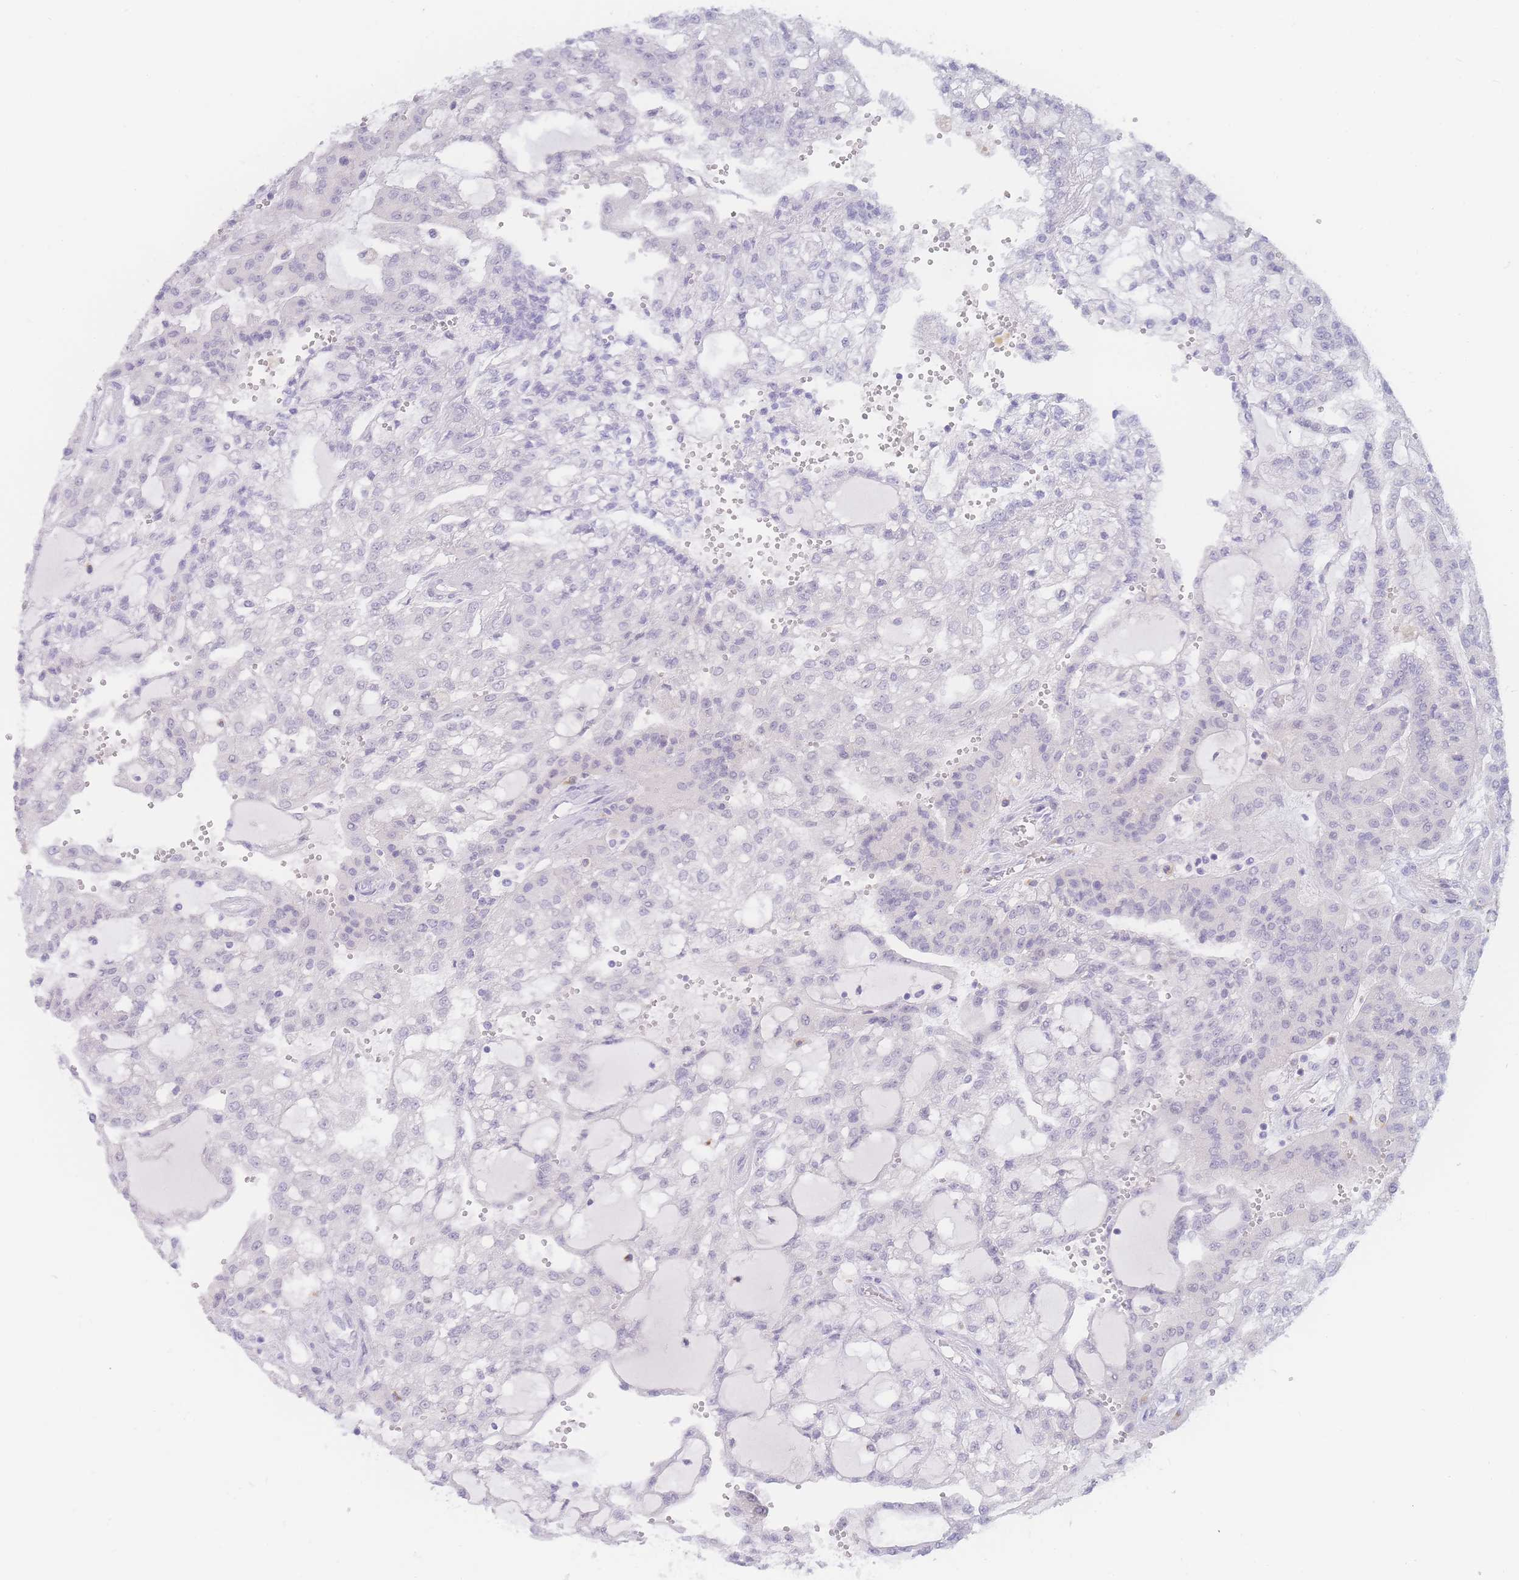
{"staining": {"intensity": "negative", "quantity": "none", "location": "none"}, "tissue": "renal cancer", "cell_type": "Tumor cells", "image_type": "cancer", "snomed": [{"axis": "morphology", "description": "Adenocarcinoma, NOS"}, {"axis": "topography", "description": "Kidney"}], "caption": "The IHC photomicrograph has no significant staining in tumor cells of renal cancer tissue.", "gene": "PRSS22", "patient": {"sex": "male", "age": 63}}